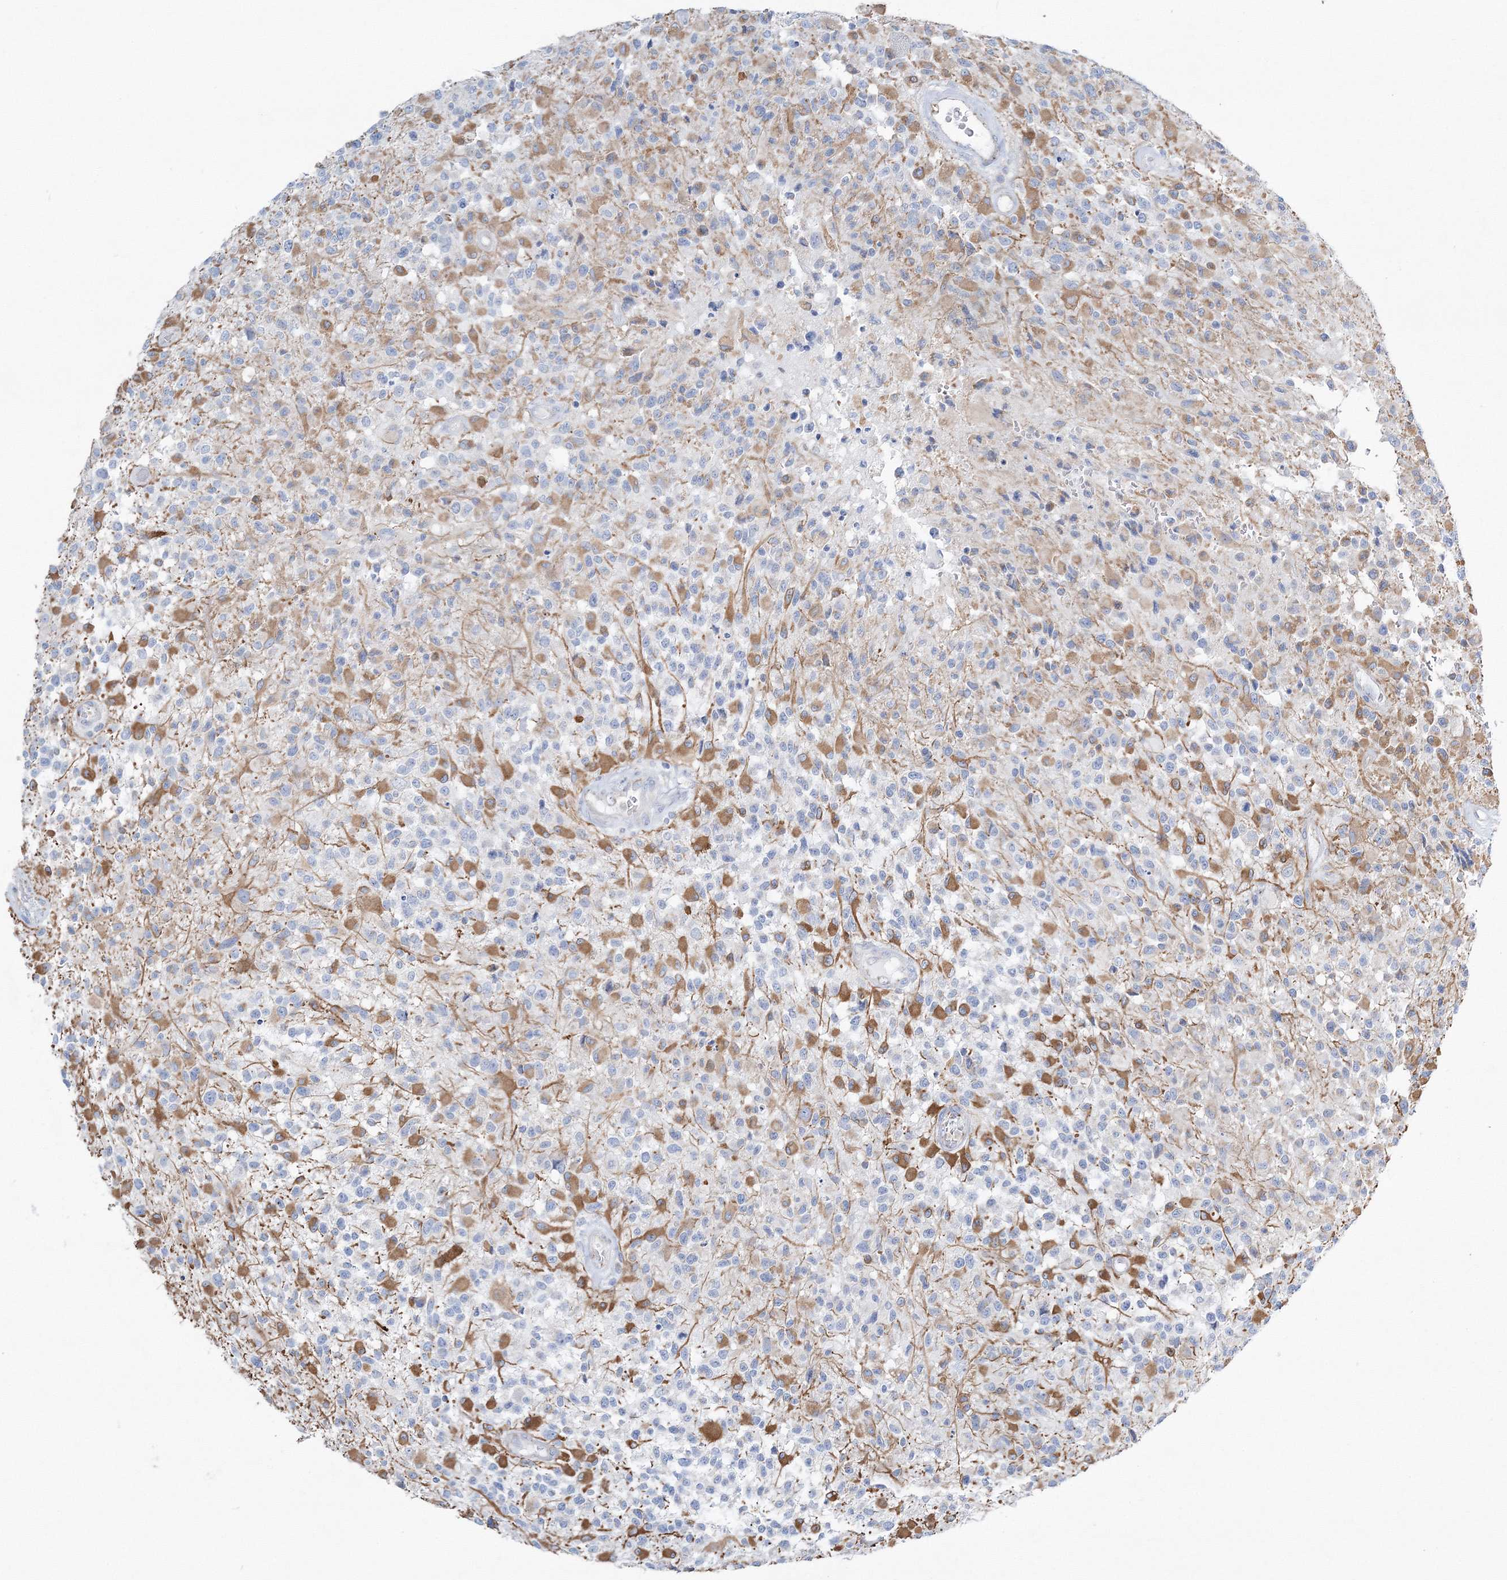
{"staining": {"intensity": "moderate", "quantity": "<25%", "location": "cytoplasmic/membranous"}, "tissue": "glioma", "cell_type": "Tumor cells", "image_type": "cancer", "snomed": [{"axis": "morphology", "description": "Glioma, malignant, High grade"}, {"axis": "morphology", "description": "Glioblastoma, NOS"}, {"axis": "topography", "description": "Brain"}], "caption": "Human glioma stained with a brown dye shows moderate cytoplasmic/membranous positive staining in approximately <25% of tumor cells.", "gene": "HIBCH", "patient": {"sex": "male", "age": 60}}